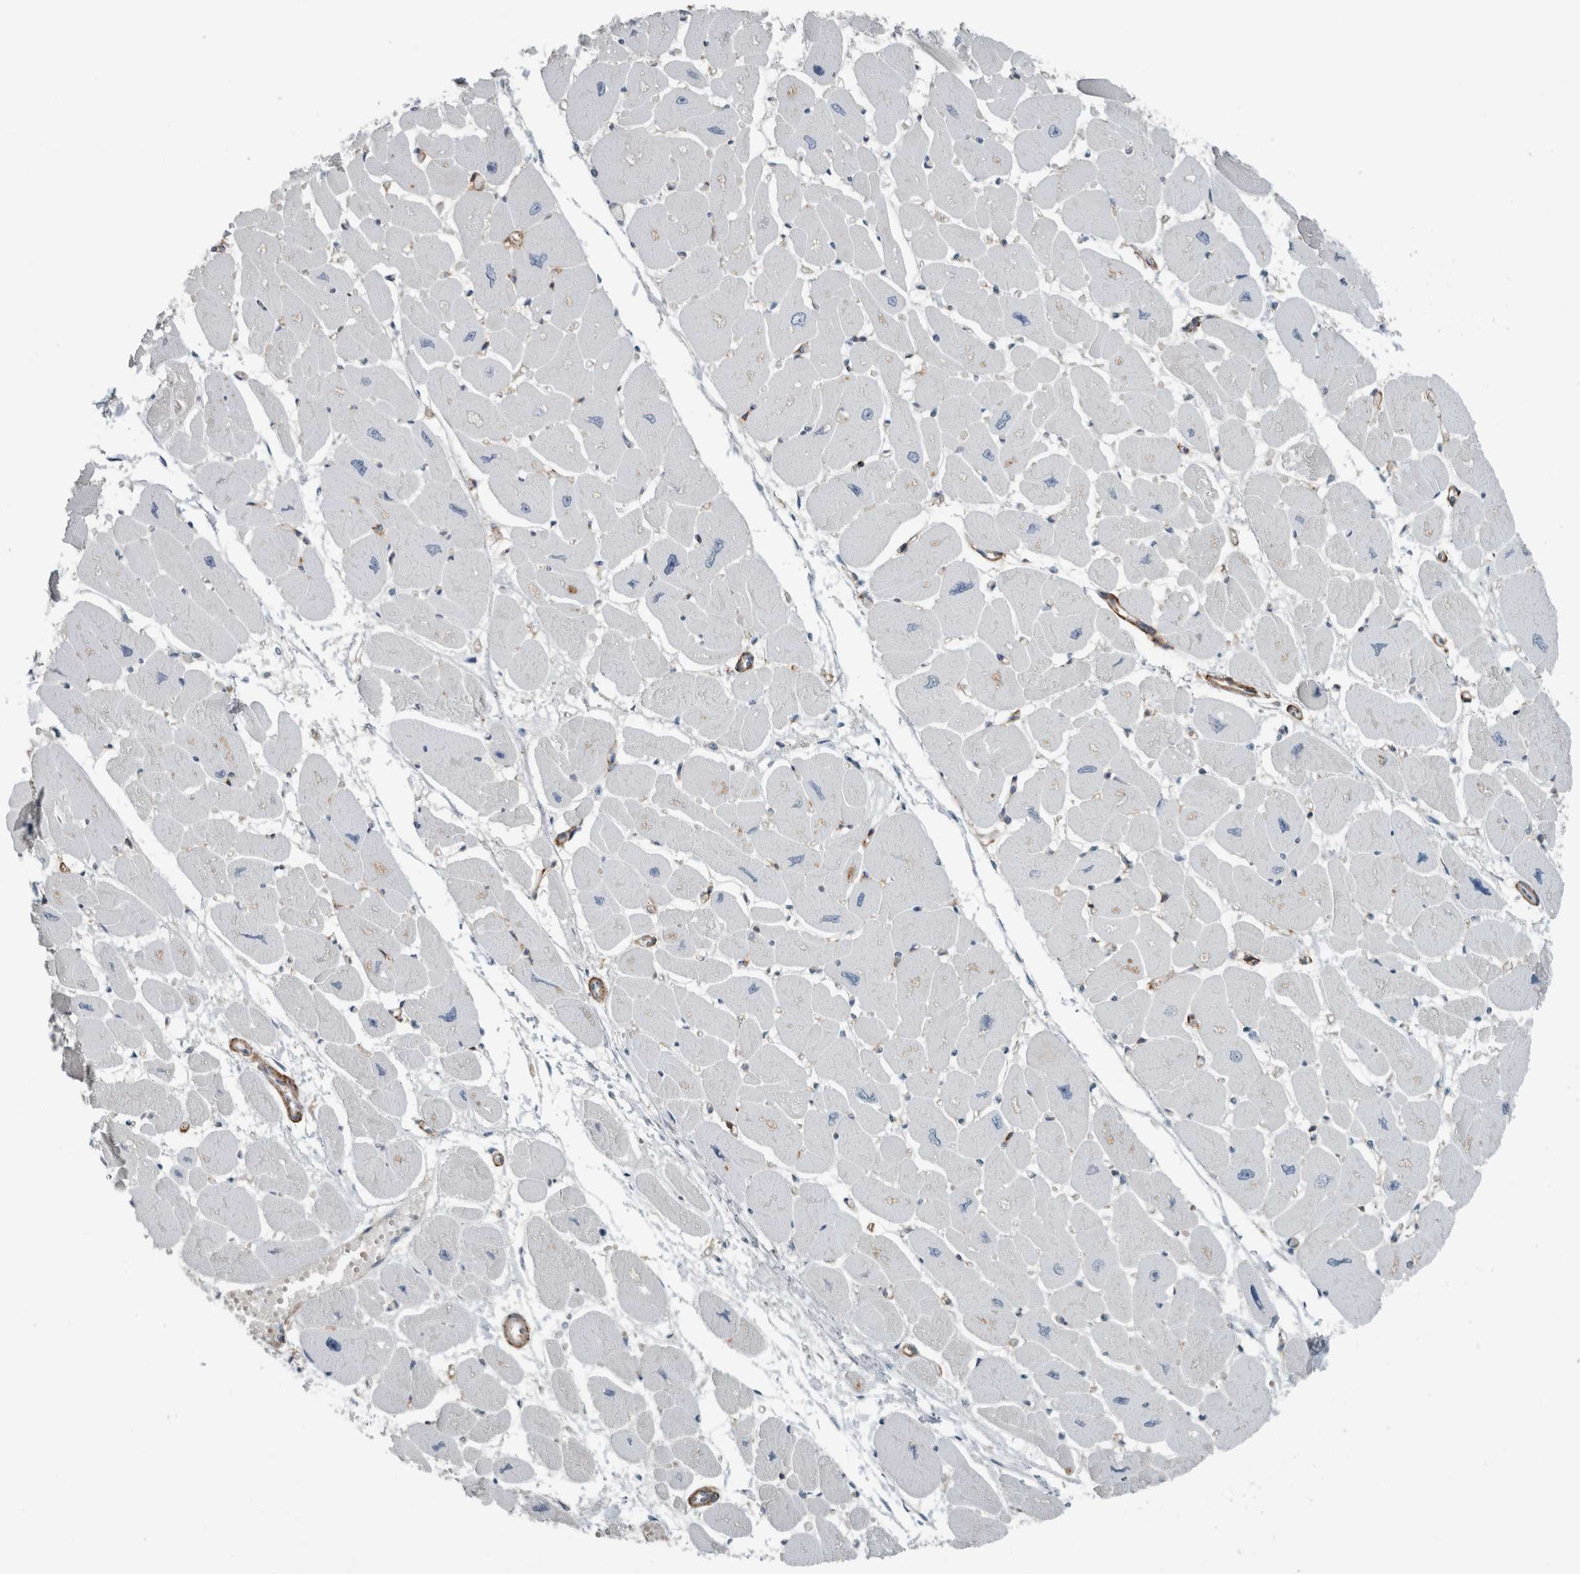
{"staining": {"intensity": "negative", "quantity": "none", "location": "none"}, "tissue": "heart muscle", "cell_type": "Cardiomyocytes", "image_type": "normal", "snomed": [{"axis": "morphology", "description": "Normal tissue, NOS"}, {"axis": "topography", "description": "Heart"}], "caption": "IHC photomicrograph of unremarkable human heart muscle stained for a protein (brown), which reveals no expression in cardiomyocytes.", "gene": "JADE2", "patient": {"sex": "female", "age": 54}}